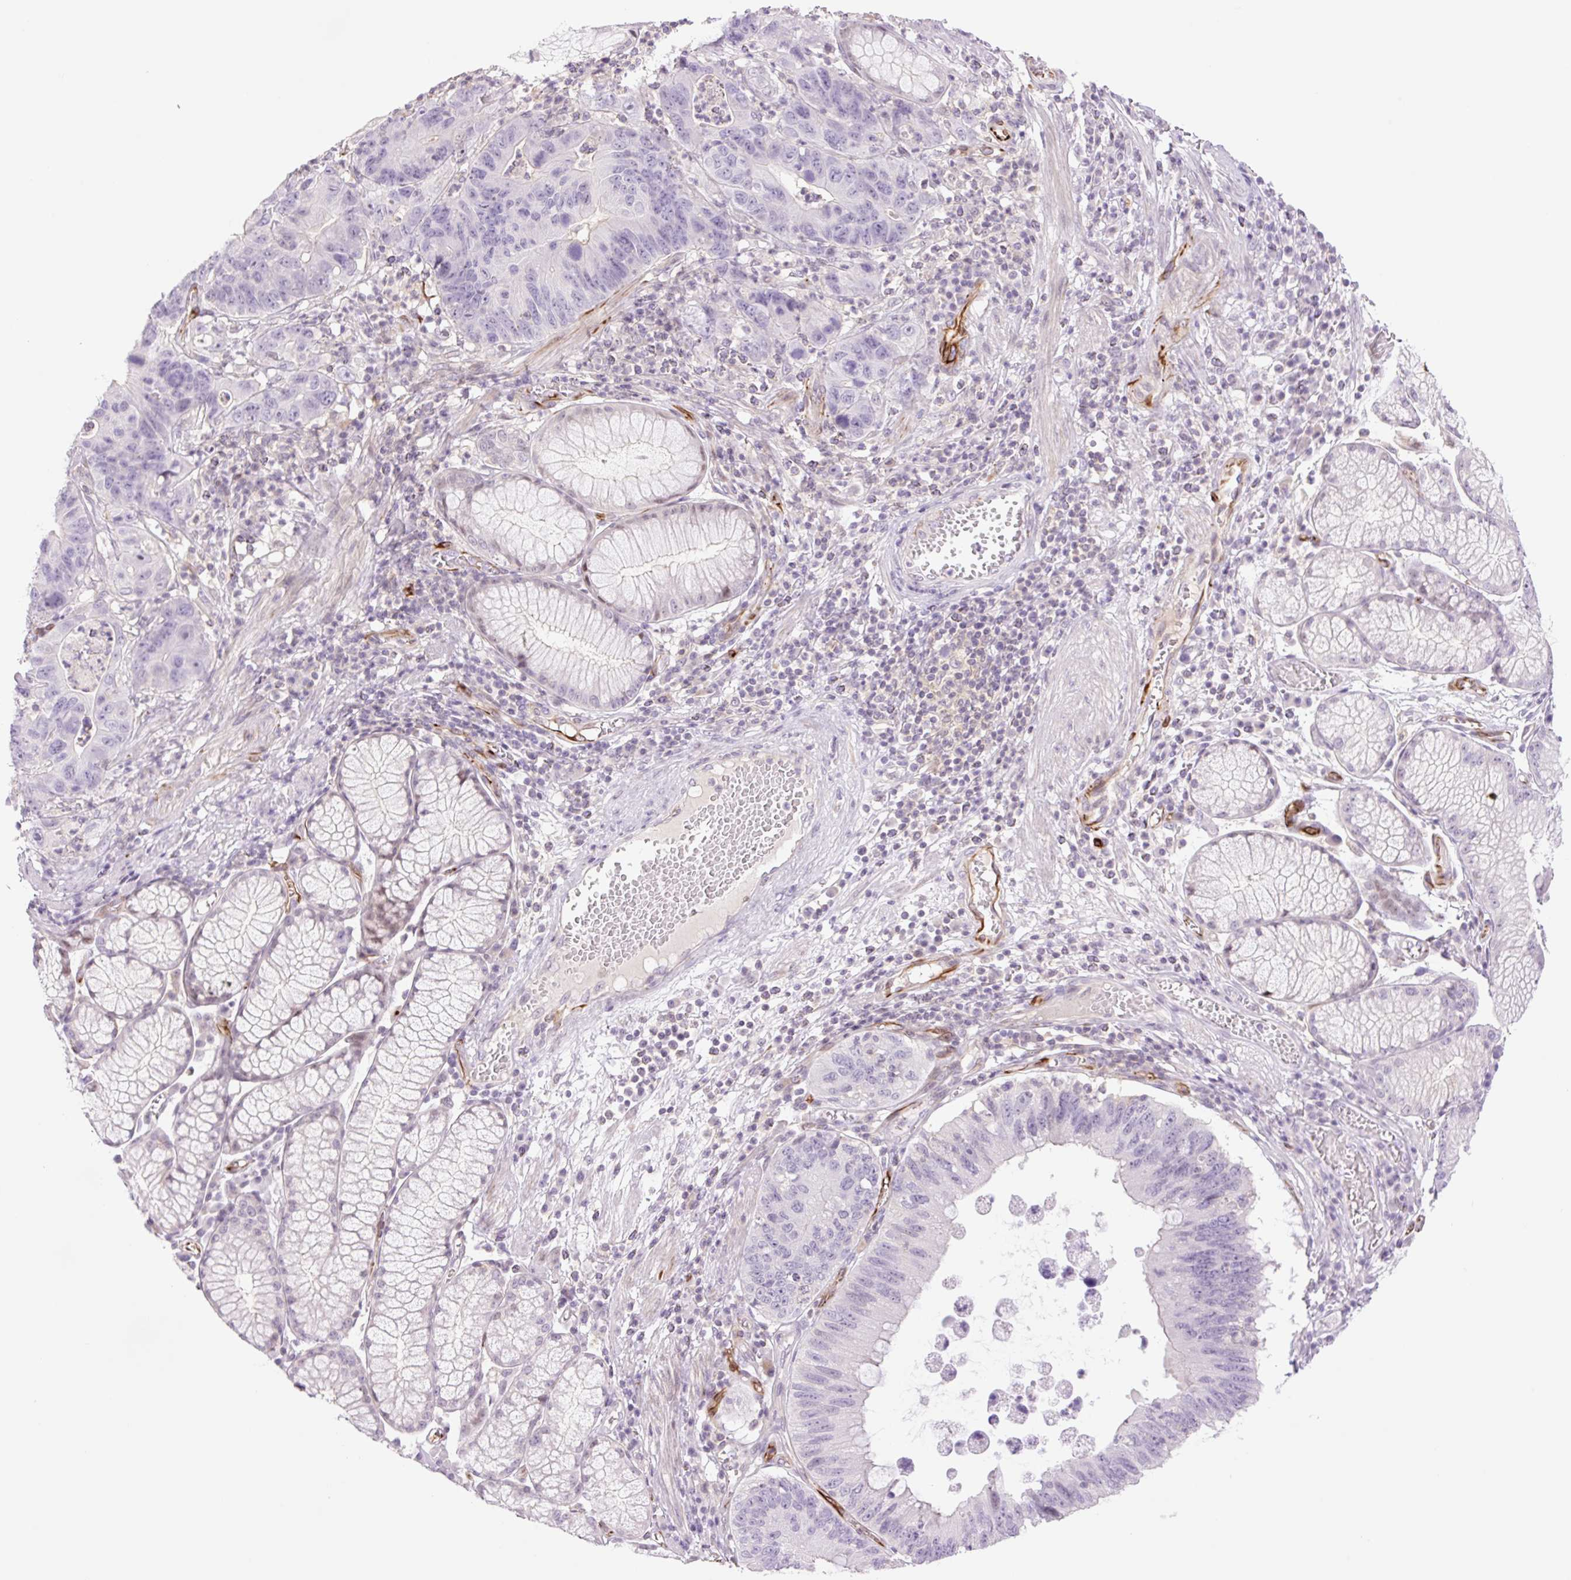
{"staining": {"intensity": "negative", "quantity": "none", "location": "none"}, "tissue": "stomach cancer", "cell_type": "Tumor cells", "image_type": "cancer", "snomed": [{"axis": "morphology", "description": "Adenocarcinoma, NOS"}, {"axis": "topography", "description": "Stomach"}], "caption": "Immunohistochemistry of human stomach cancer displays no expression in tumor cells.", "gene": "ZFYVE21", "patient": {"sex": "male", "age": 59}}